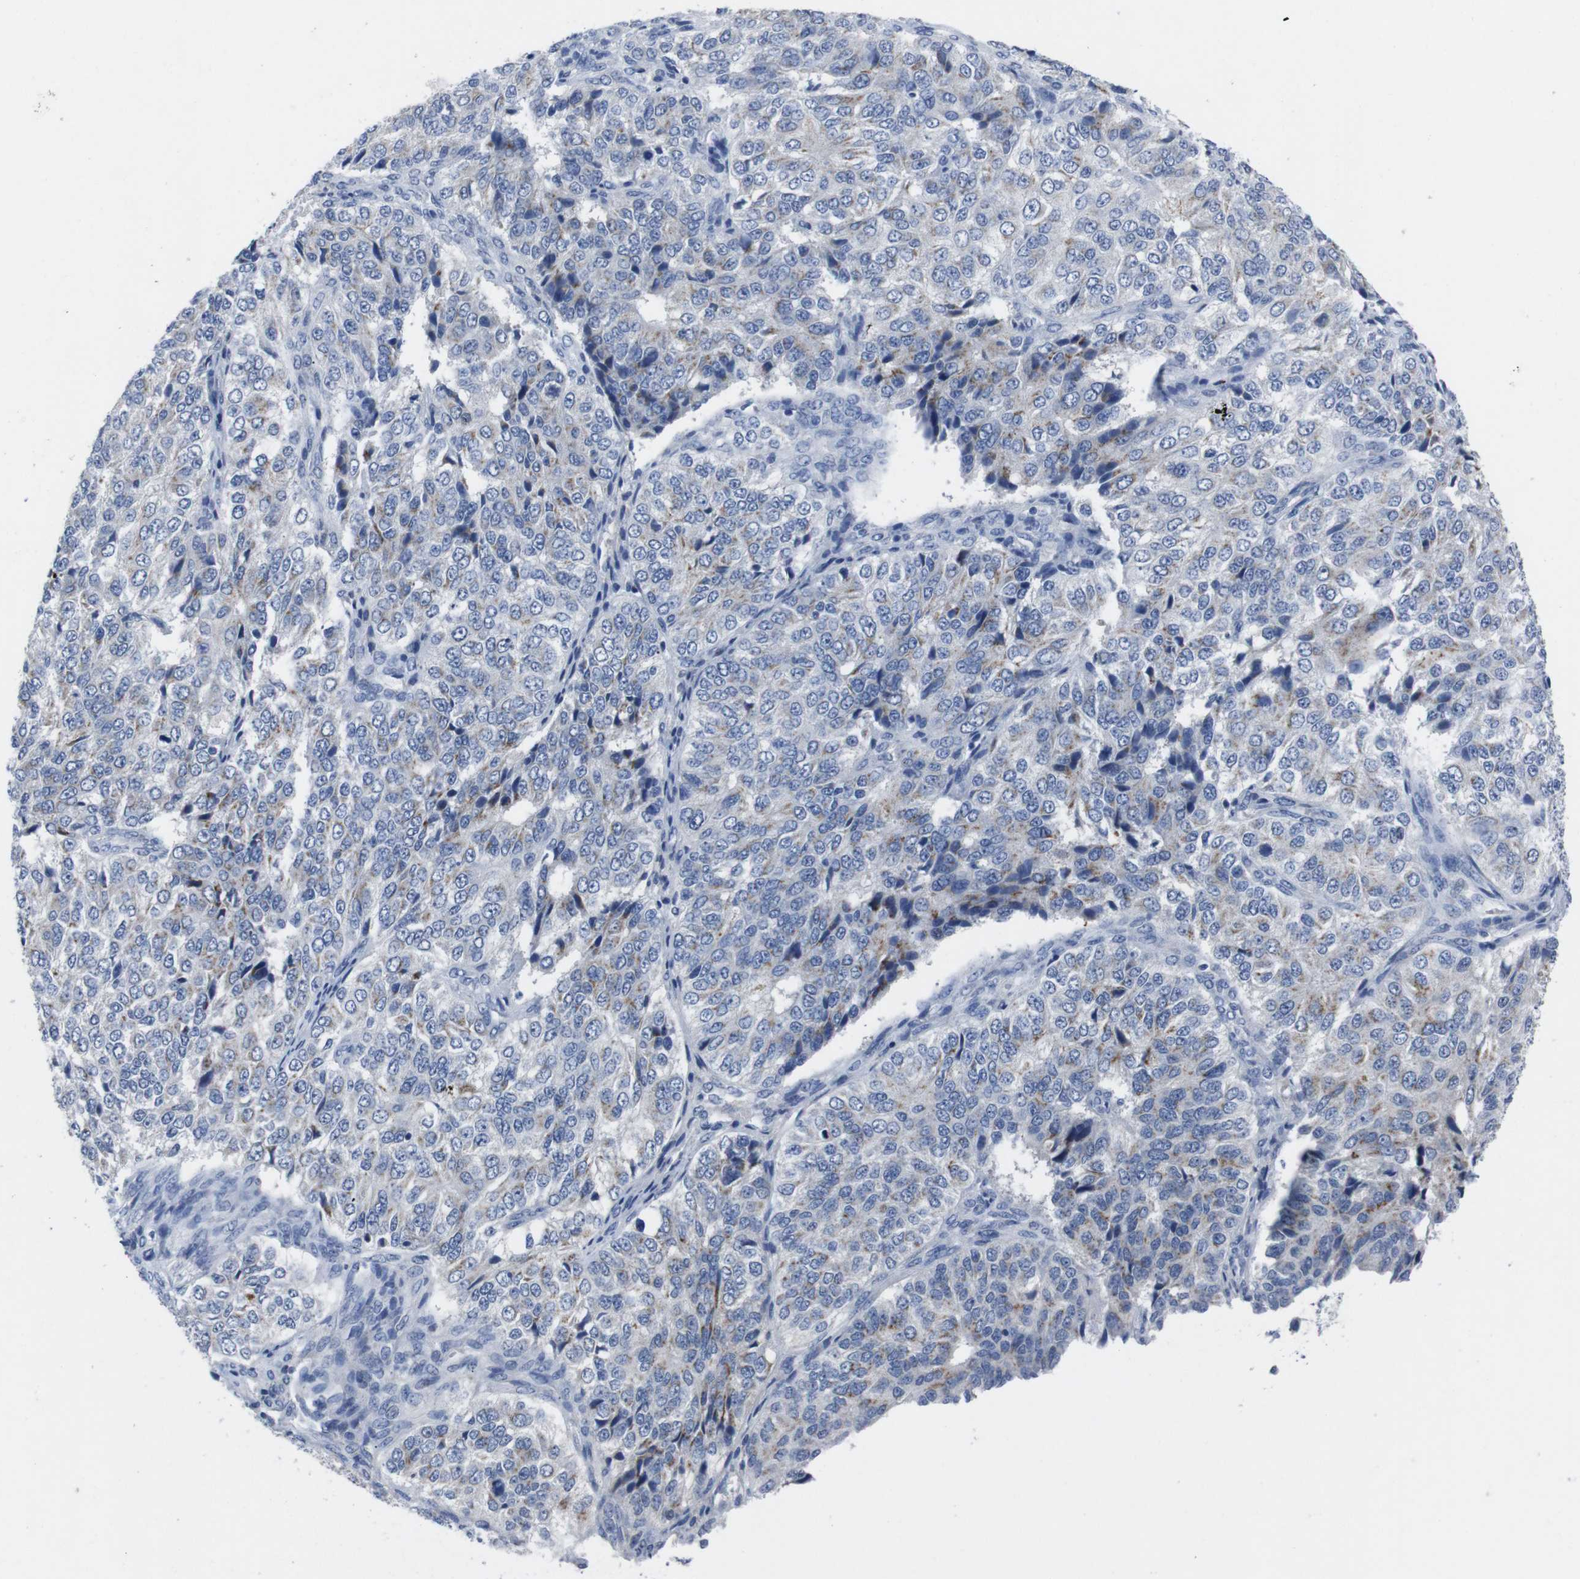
{"staining": {"intensity": "weak", "quantity": "25%-75%", "location": "cytoplasmic/membranous"}, "tissue": "ovarian cancer", "cell_type": "Tumor cells", "image_type": "cancer", "snomed": [{"axis": "morphology", "description": "Carcinoma, endometroid"}, {"axis": "topography", "description": "Ovary"}], "caption": "A brown stain highlights weak cytoplasmic/membranous expression of a protein in ovarian endometroid carcinoma tumor cells.", "gene": "IRF4", "patient": {"sex": "female", "age": 51}}